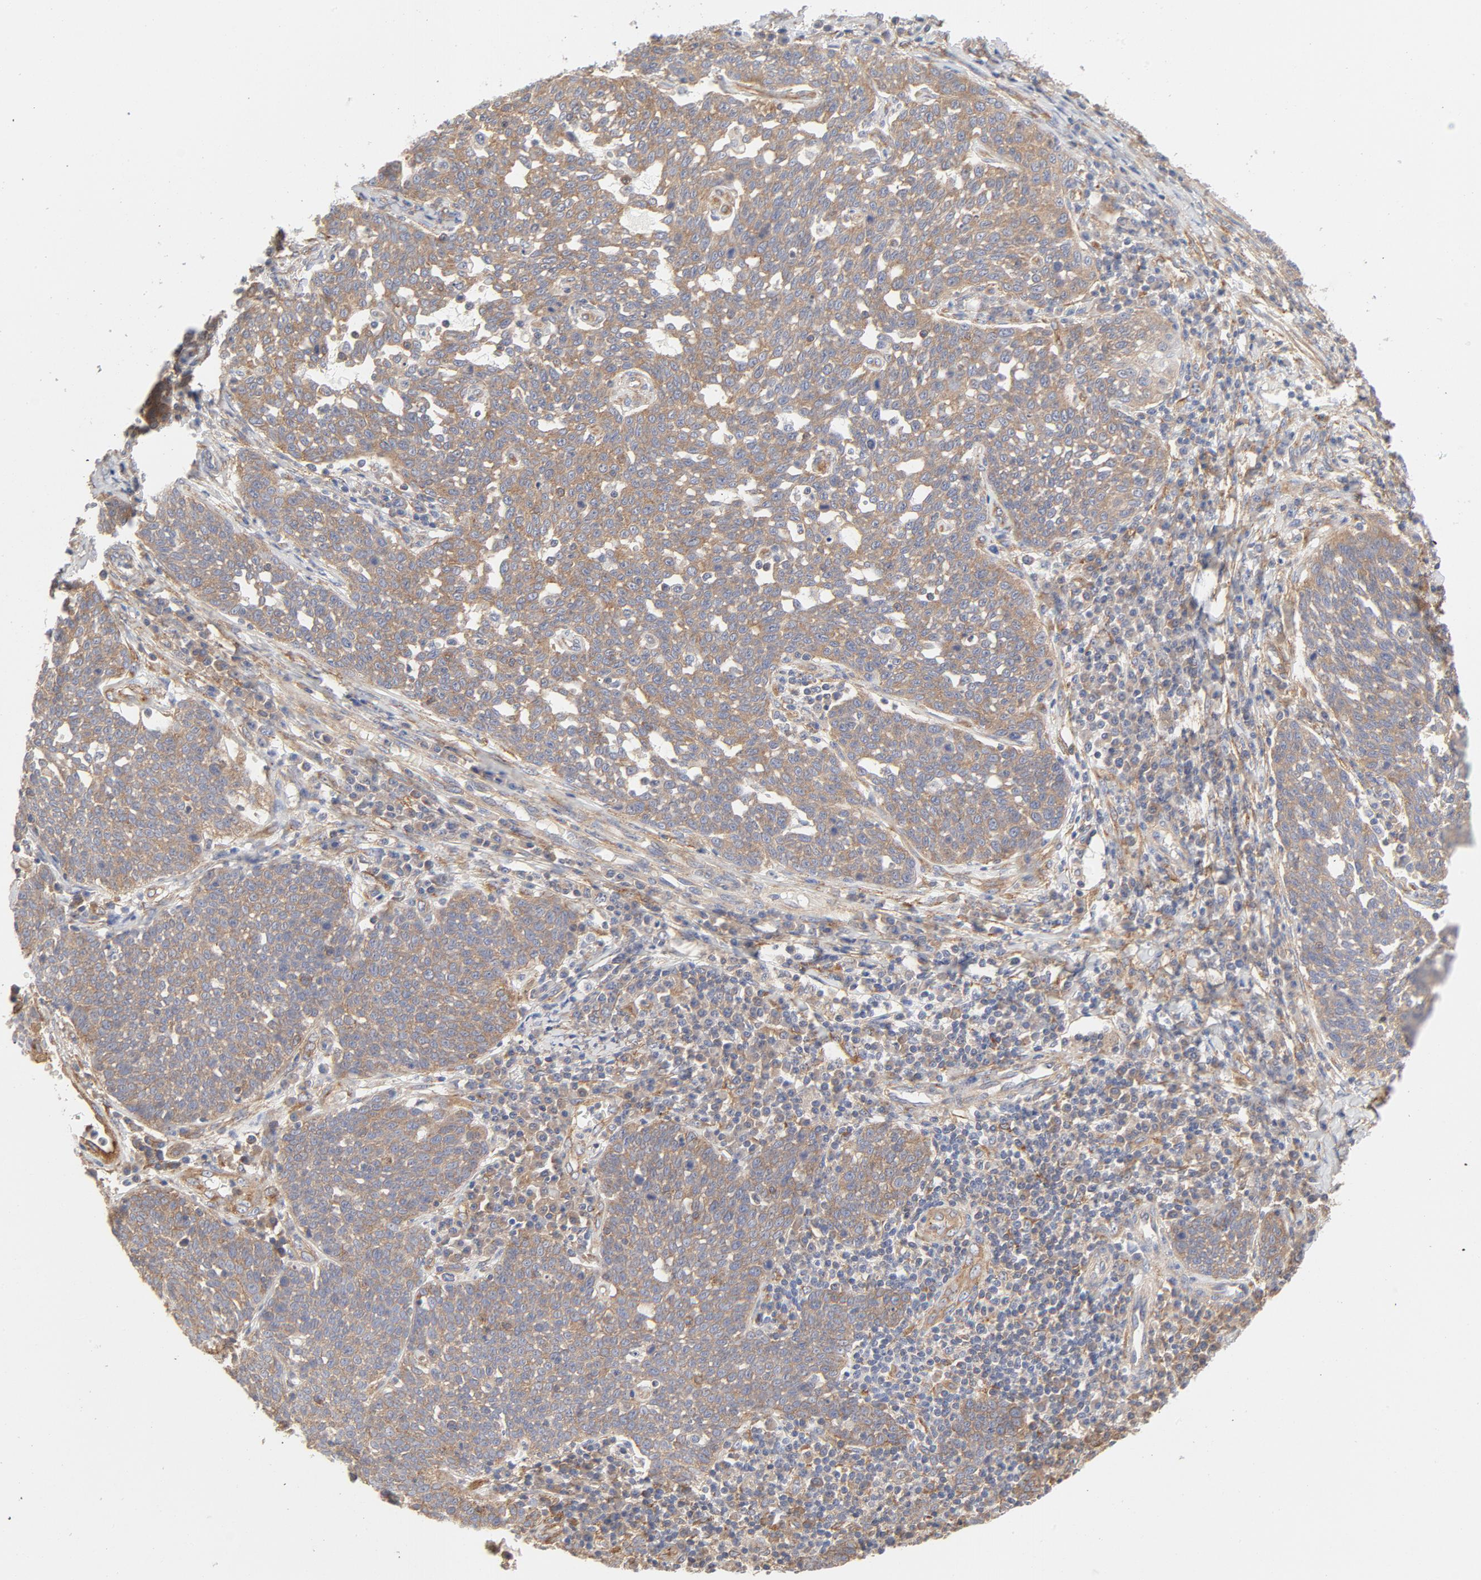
{"staining": {"intensity": "moderate", "quantity": ">75%", "location": "cytoplasmic/membranous"}, "tissue": "cervical cancer", "cell_type": "Tumor cells", "image_type": "cancer", "snomed": [{"axis": "morphology", "description": "Squamous cell carcinoma, NOS"}, {"axis": "topography", "description": "Cervix"}], "caption": "IHC histopathology image of neoplastic tissue: cervical squamous cell carcinoma stained using immunohistochemistry shows medium levels of moderate protein expression localized specifically in the cytoplasmic/membranous of tumor cells, appearing as a cytoplasmic/membranous brown color.", "gene": "AP2A1", "patient": {"sex": "female", "age": 34}}